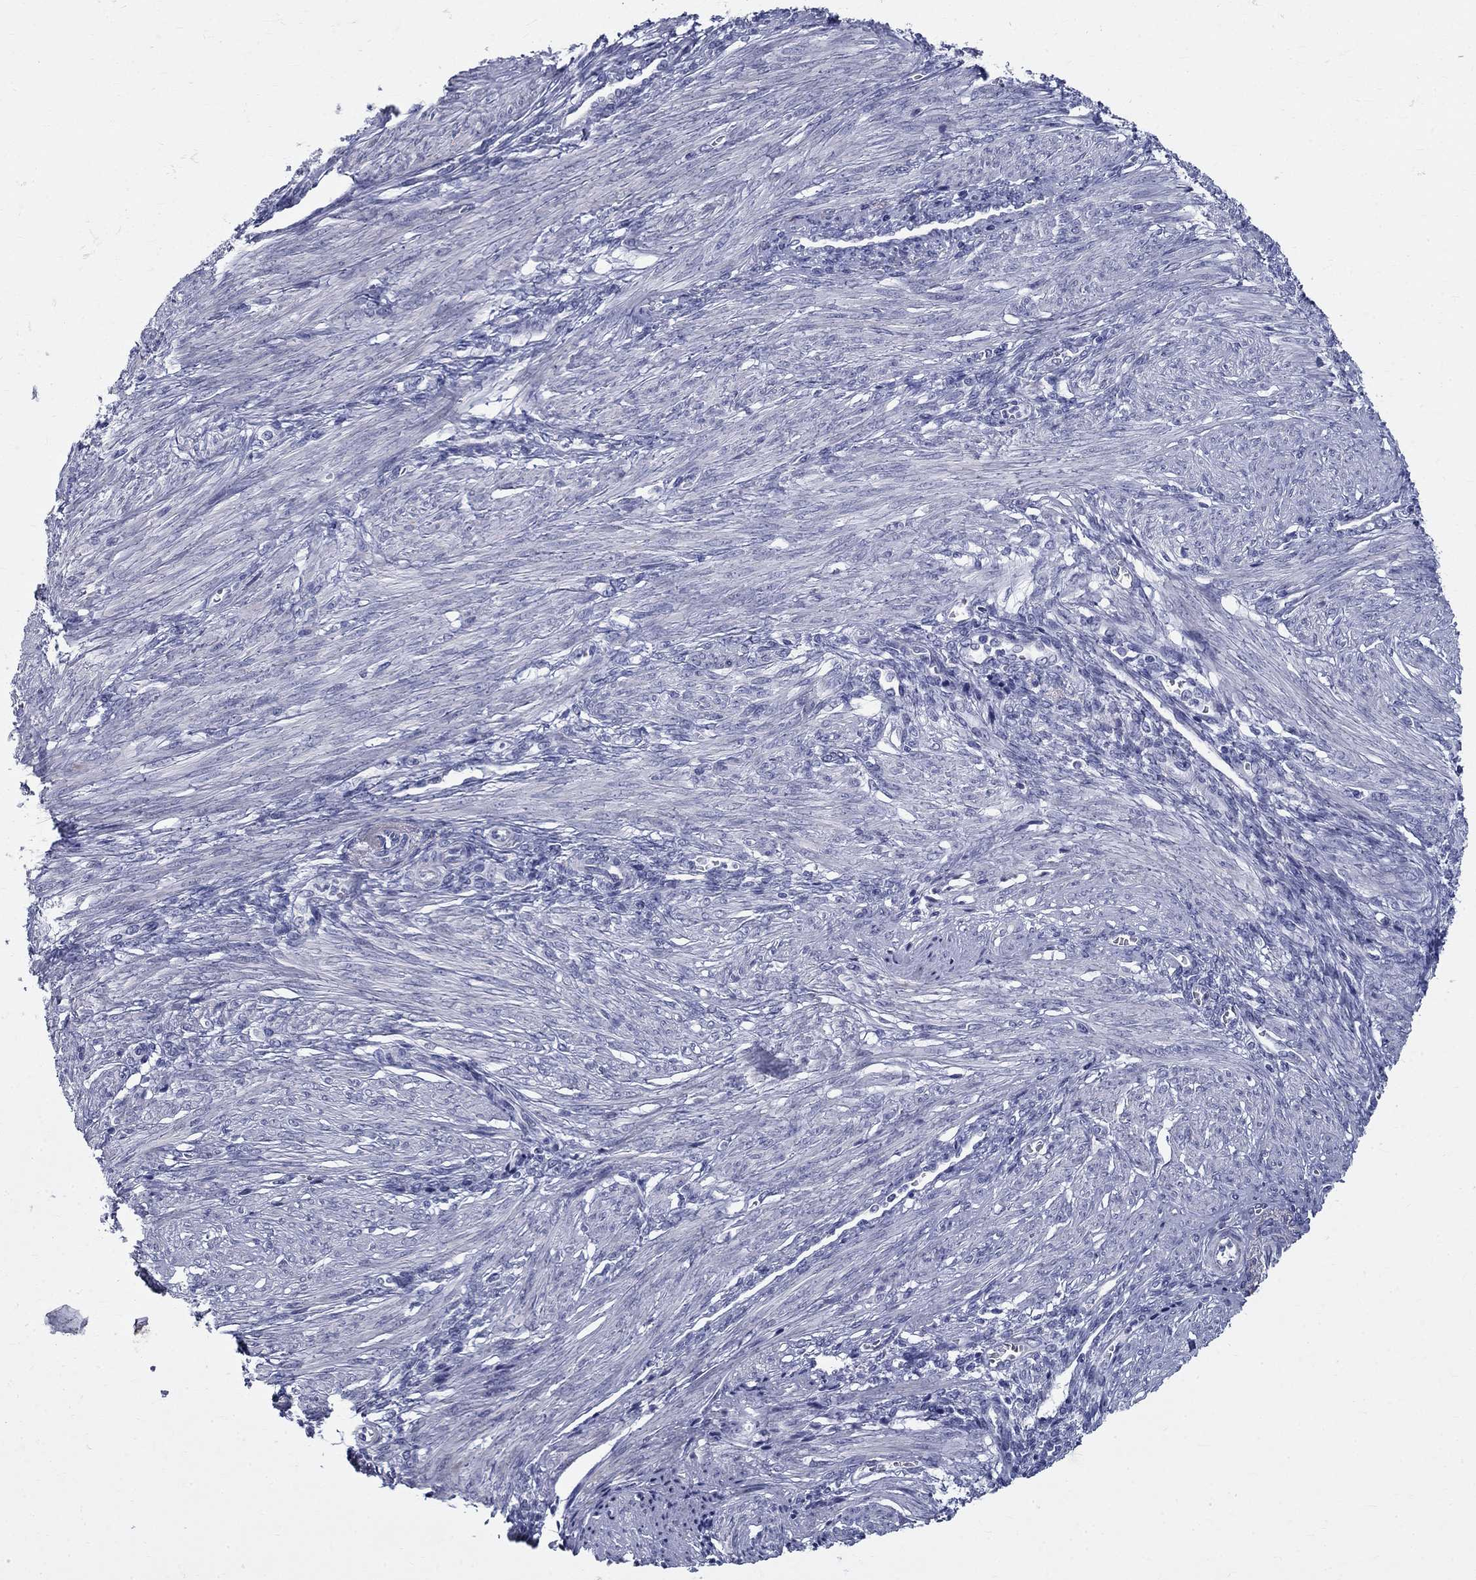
{"staining": {"intensity": "negative", "quantity": "none", "location": "none"}, "tissue": "endometrium", "cell_type": "Cells in endometrial stroma", "image_type": "normal", "snomed": [{"axis": "morphology", "description": "Normal tissue, NOS"}, {"axis": "topography", "description": "Endometrium"}], "caption": "DAB (3,3'-diaminobenzidine) immunohistochemical staining of benign endometrium reveals no significant expression in cells in endometrial stroma. Nuclei are stained in blue.", "gene": "TGM4", "patient": {"sex": "female", "age": 42}}